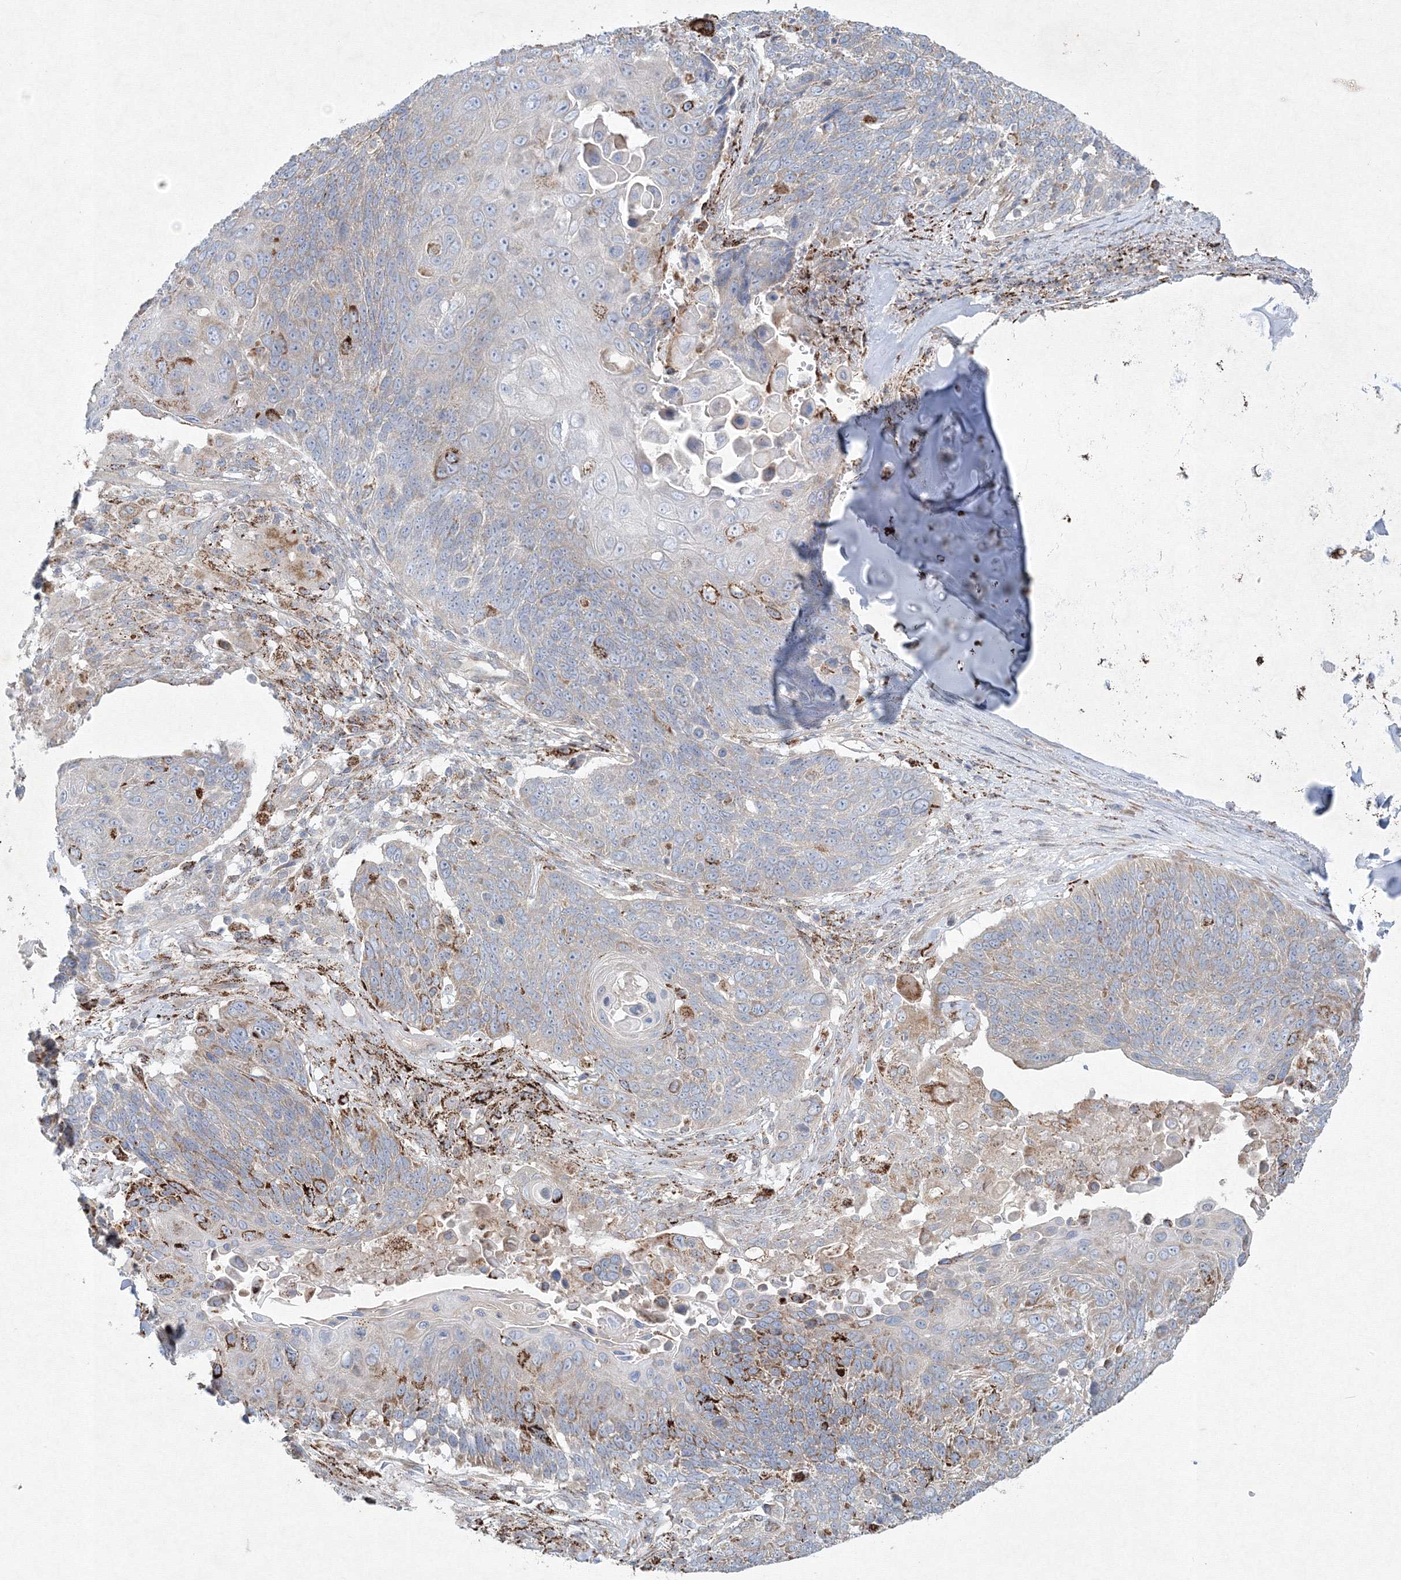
{"staining": {"intensity": "strong", "quantity": "<25%", "location": "cytoplasmic/membranous"}, "tissue": "lung cancer", "cell_type": "Tumor cells", "image_type": "cancer", "snomed": [{"axis": "morphology", "description": "Squamous cell carcinoma, NOS"}, {"axis": "topography", "description": "Lung"}], "caption": "The micrograph displays staining of lung squamous cell carcinoma, revealing strong cytoplasmic/membranous protein expression (brown color) within tumor cells.", "gene": "WDR49", "patient": {"sex": "male", "age": 66}}